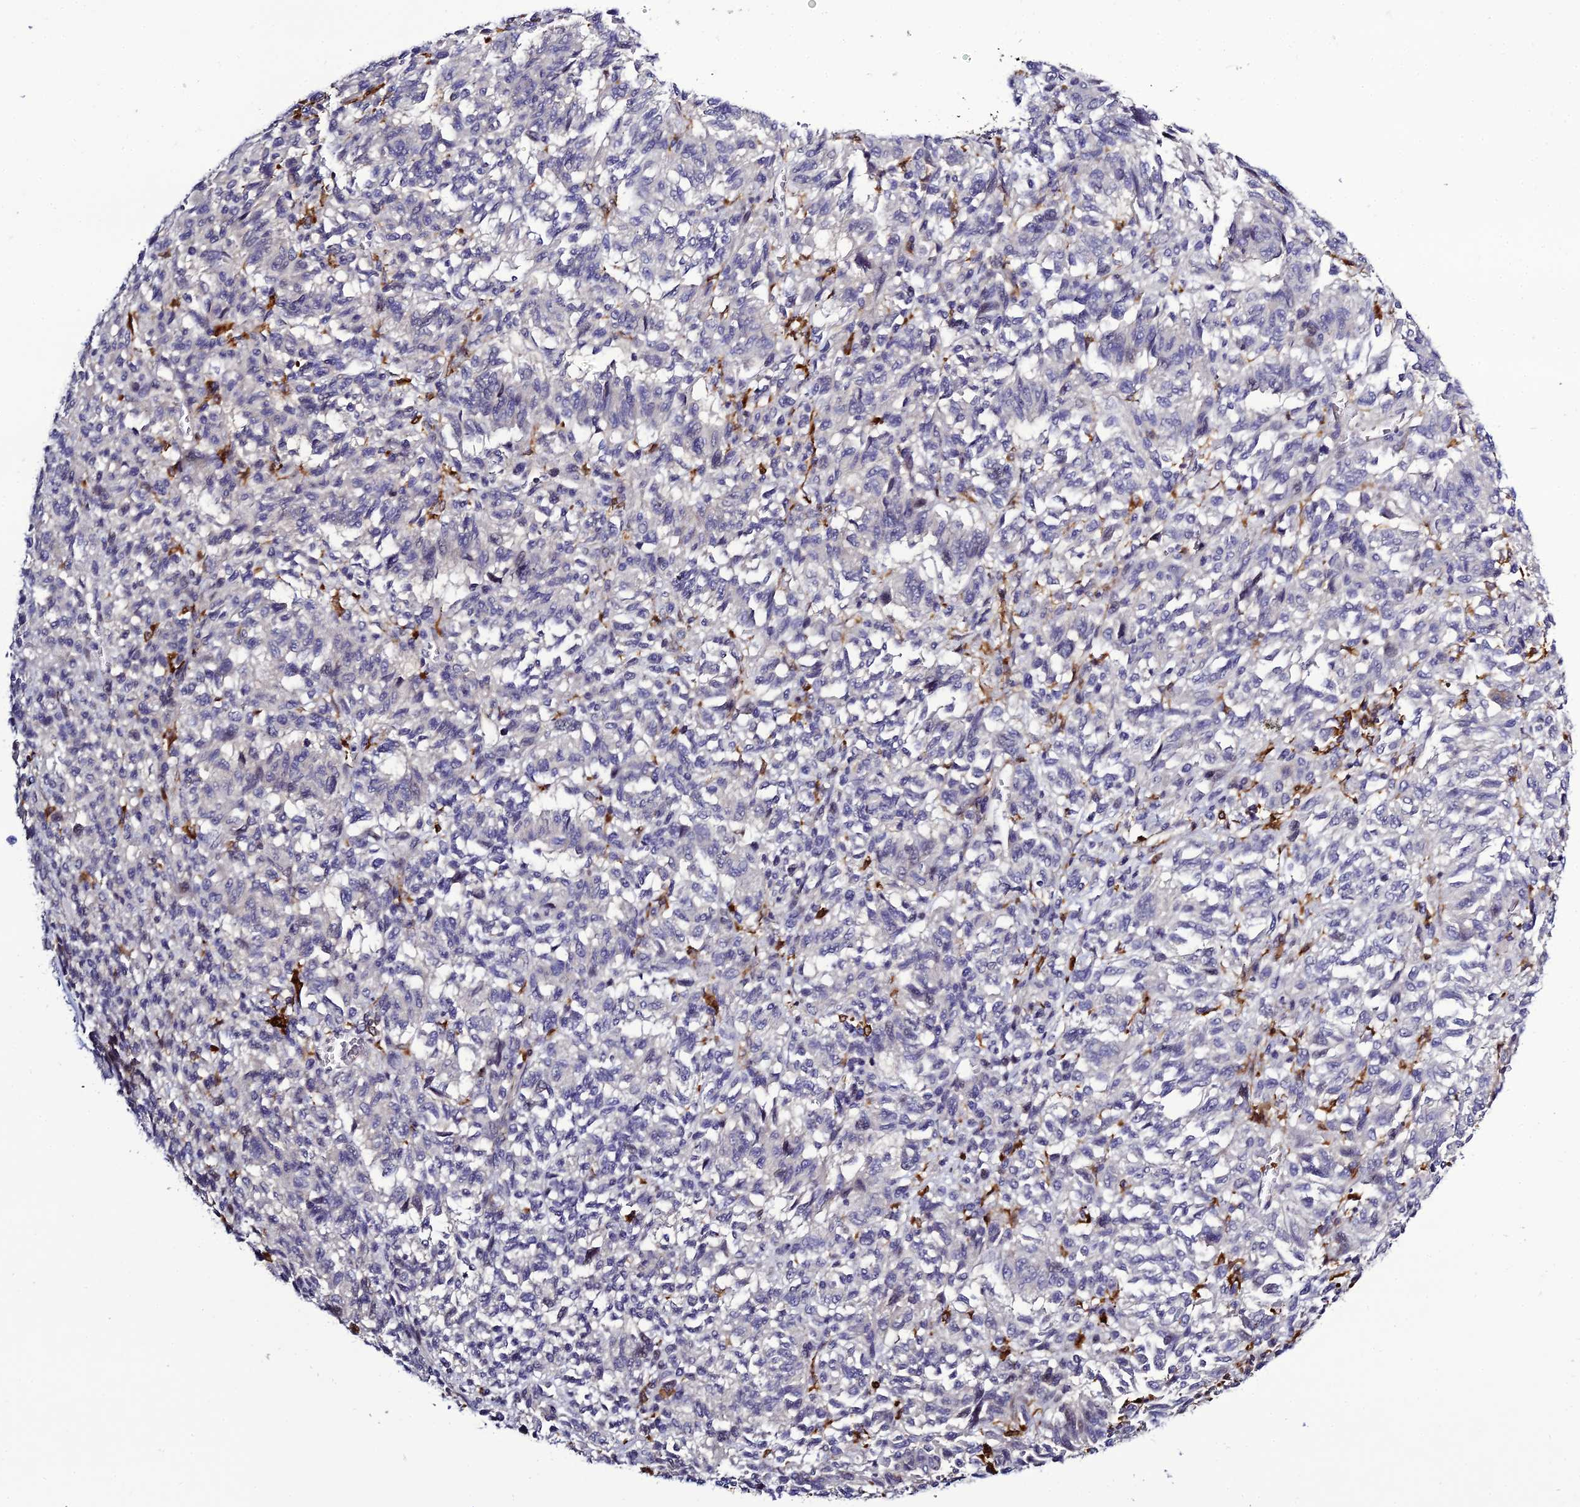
{"staining": {"intensity": "negative", "quantity": "none", "location": "none"}, "tissue": "melanoma", "cell_type": "Tumor cells", "image_type": "cancer", "snomed": [{"axis": "morphology", "description": "Malignant melanoma, Metastatic site"}, {"axis": "topography", "description": "Lung"}], "caption": "Immunohistochemical staining of human melanoma shows no significant staining in tumor cells.", "gene": "IL4I1", "patient": {"sex": "male", "age": 64}}